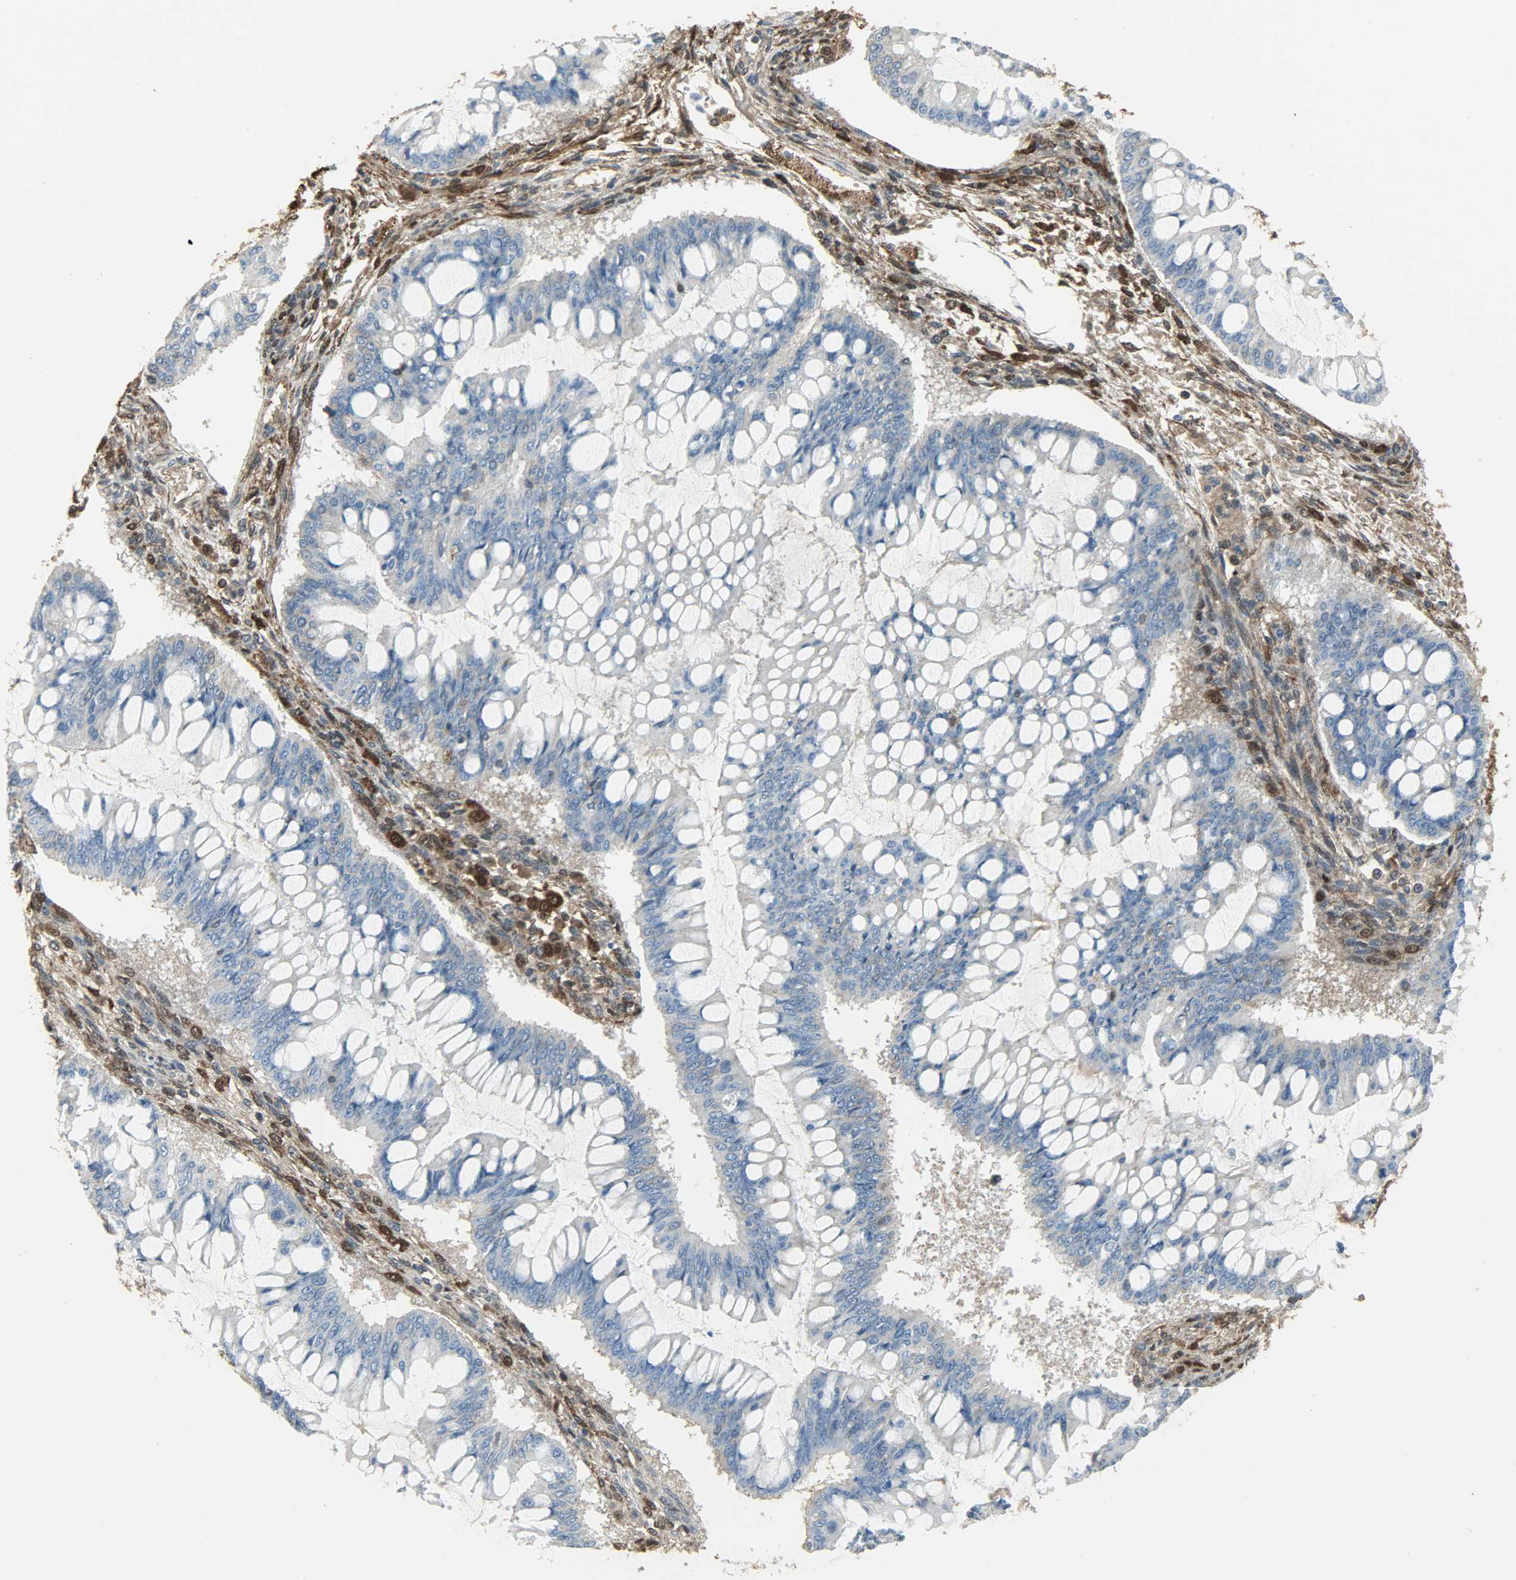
{"staining": {"intensity": "negative", "quantity": "none", "location": "none"}, "tissue": "ovarian cancer", "cell_type": "Tumor cells", "image_type": "cancer", "snomed": [{"axis": "morphology", "description": "Cystadenocarcinoma, mucinous, NOS"}, {"axis": "topography", "description": "Ovary"}], "caption": "High magnification brightfield microscopy of ovarian cancer stained with DAB (brown) and counterstained with hematoxylin (blue): tumor cells show no significant positivity.", "gene": "LDHB", "patient": {"sex": "female", "age": 73}}